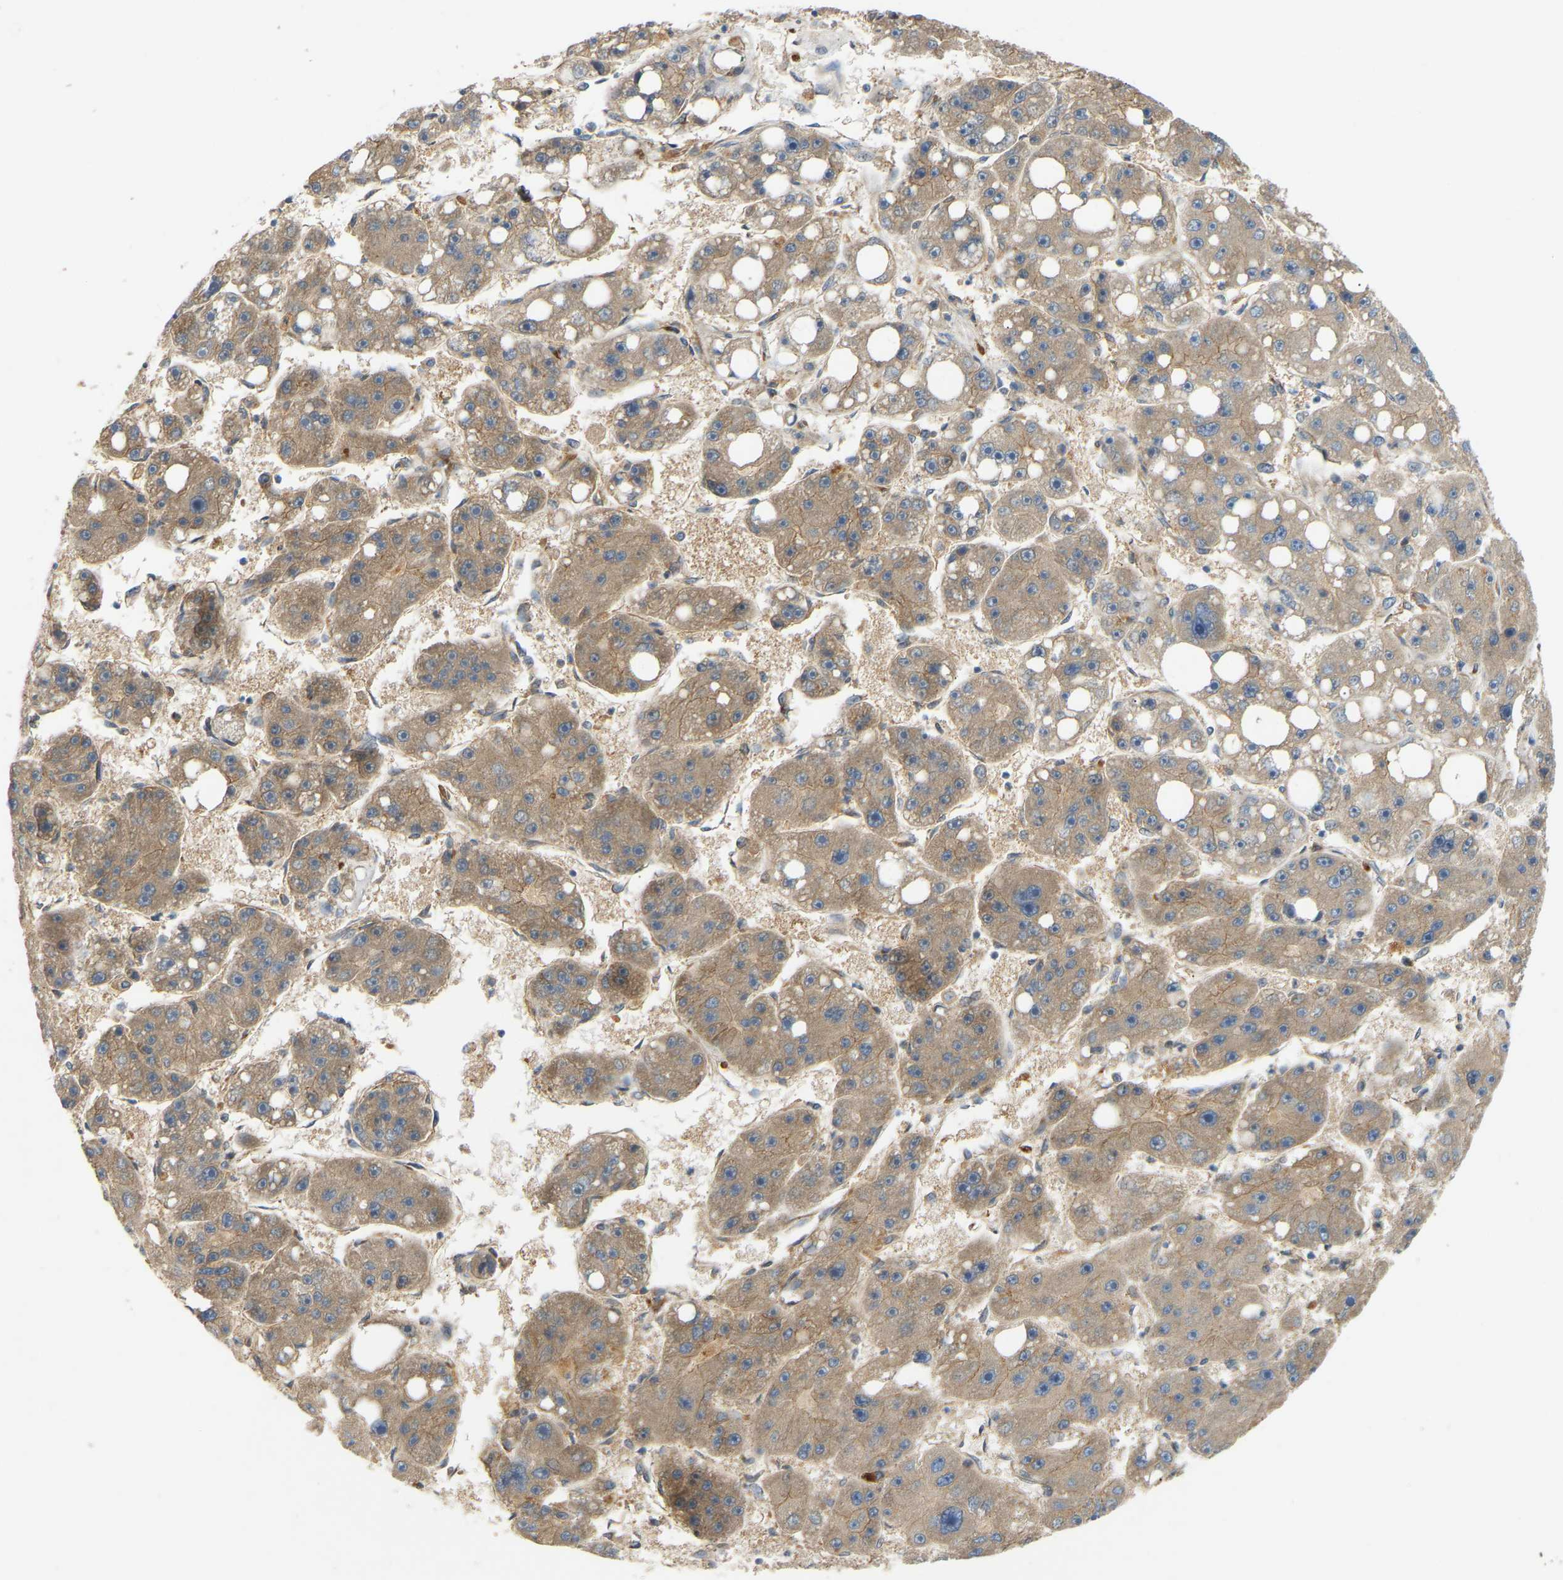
{"staining": {"intensity": "weak", "quantity": ">75%", "location": "cytoplasmic/membranous"}, "tissue": "liver cancer", "cell_type": "Tumor cells", "image_type": "cancer", "snomed": [{"axis": "morphology", "description": "Carcinoma, Hepatocellular, NOS"}, {"axis": "topography", "description": "Liver"}], "caption": "The photomicrograph shows staining of liver cancer (hepatocellular carcinoma), revealing weak cytoplasmic/membranous protein positivity (brown color) within tumor cells. Ihc stains the protein of interest in brown and the nuclei are stained blue.", "gene": "PTCD1", "patient": {"sex": "female", "age": 61}}